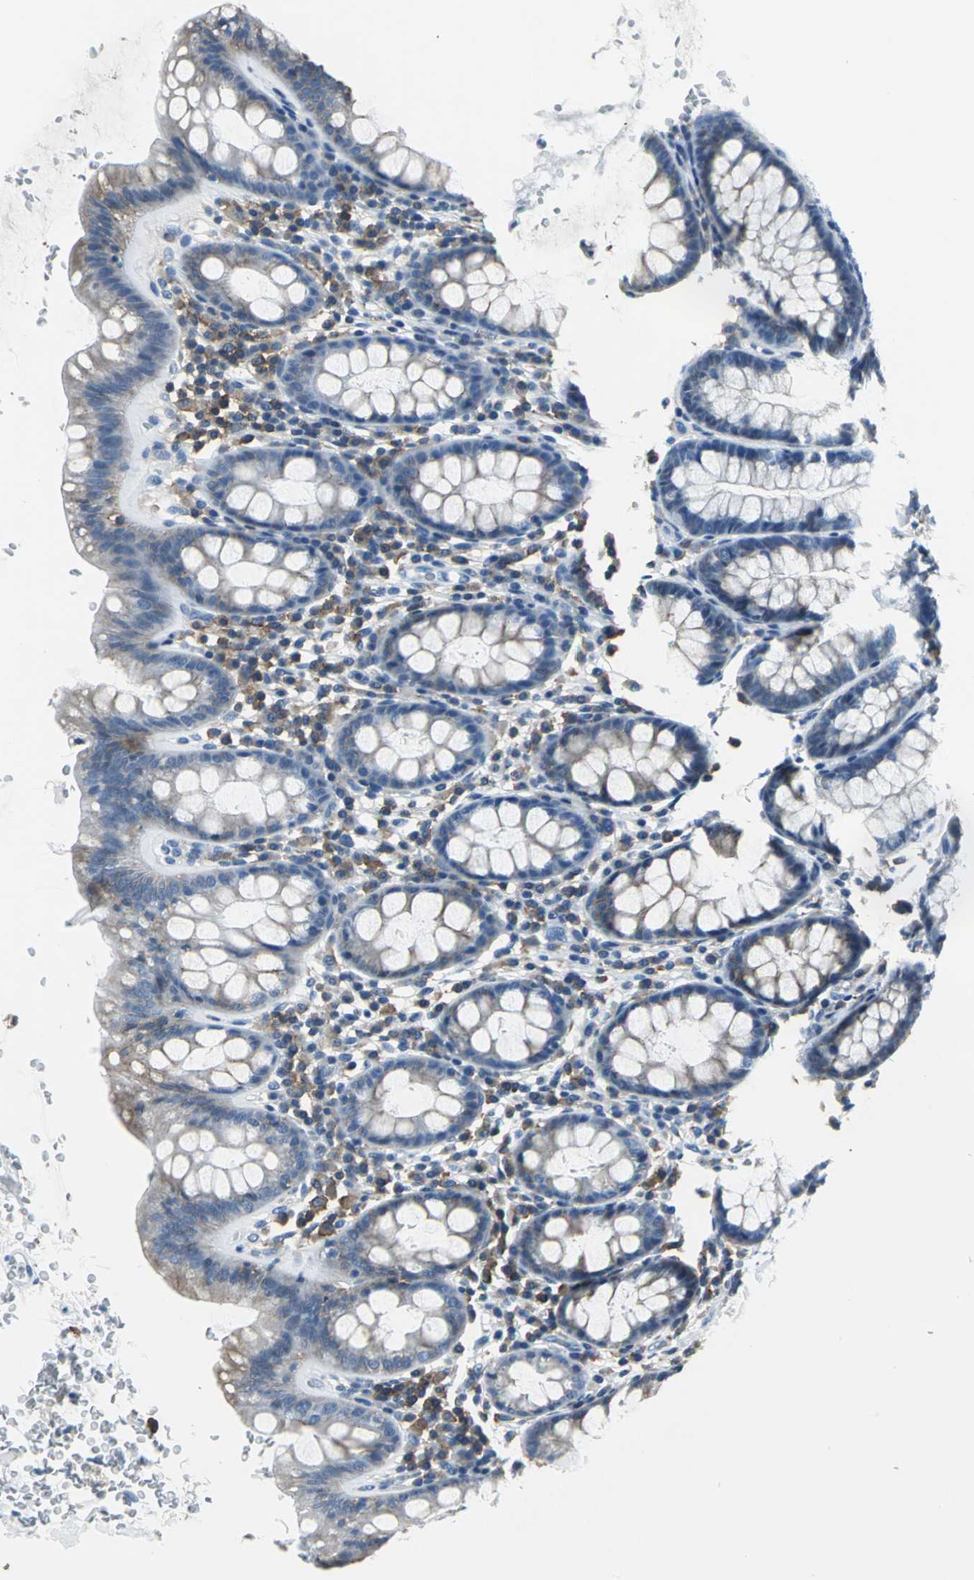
{"staining": {"intensity": "weak", "quantity": ">75%", "location": "cytoplasmic/membranous"}, "tissue": "rectum", "cell_type": "Glandular cells", "image_type": "normal", "snomed": [{"axis": "morphology", "description": "Normal tissue, NOS"}, {"axis": "topography", "description": "Rectum"}], "caption": "A brown stain highlights weak cytoplasmic/membranous expression of a protein in glandular cells of normal rectum.", "gene": "IQGAP2", "patient": {"sex": "male", "age": 92}}